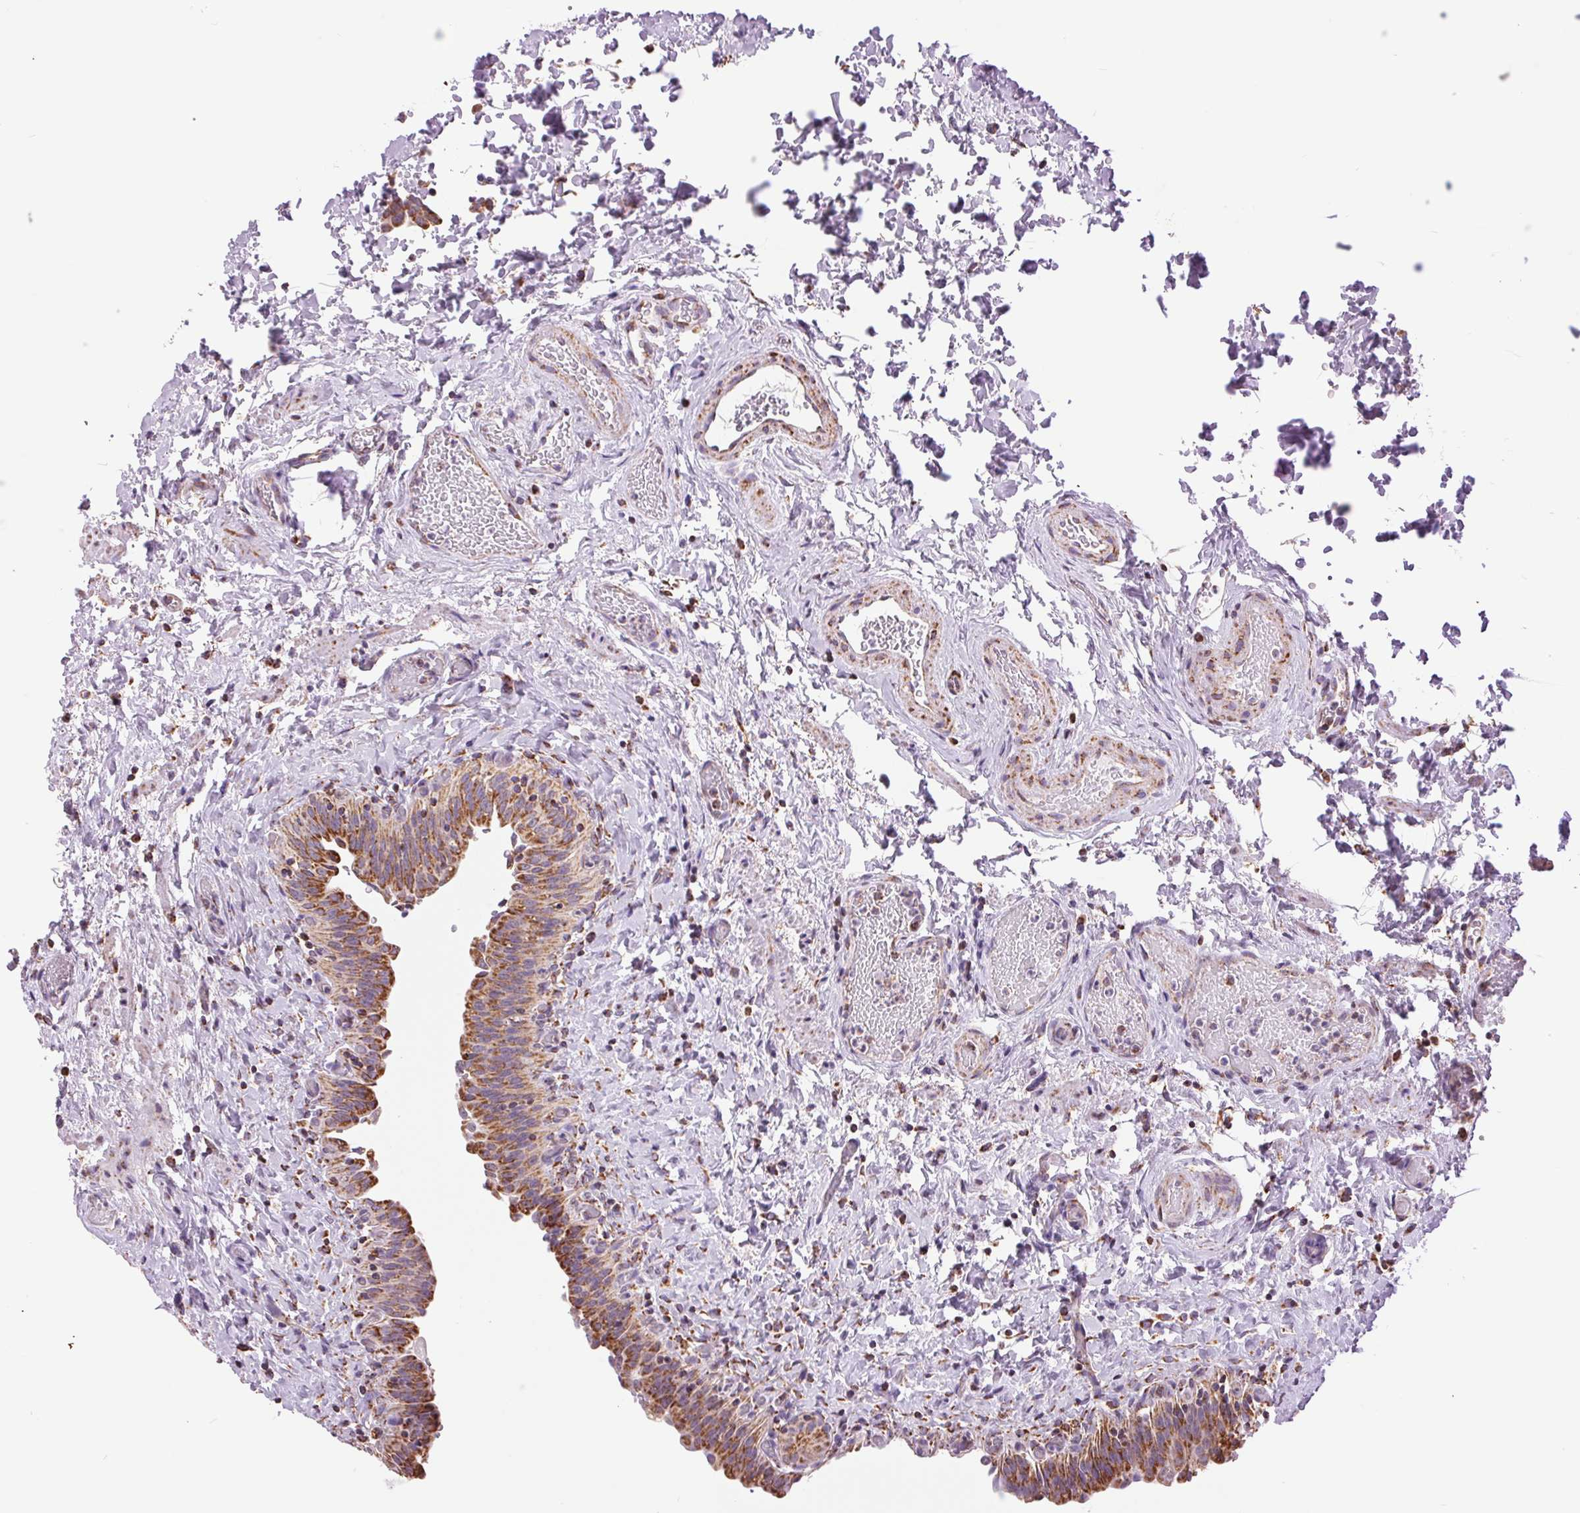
{"staining": {"intensity": "strong", "quantity": ">75%", "location": "cytoplasmic/membranous"}, "tissue": "urinary bladder", "cell_type": "Urothelial cells", "image_type": "normal", "snomed": [{"axis": "morphology", "description": "Normal tissue, NOS"}, {"axis": "topography", "description": "Urinary bladder"}], "caption": "Strong cytoplasmic/membranous staining is identified in approximately >75% of urothelial cells in normal urinary bladder. The protein is shown in brown color, while the nuclei are stained blue.", "gene": "ATP5PB", "patient": {"sex": "male", "age": 56}}